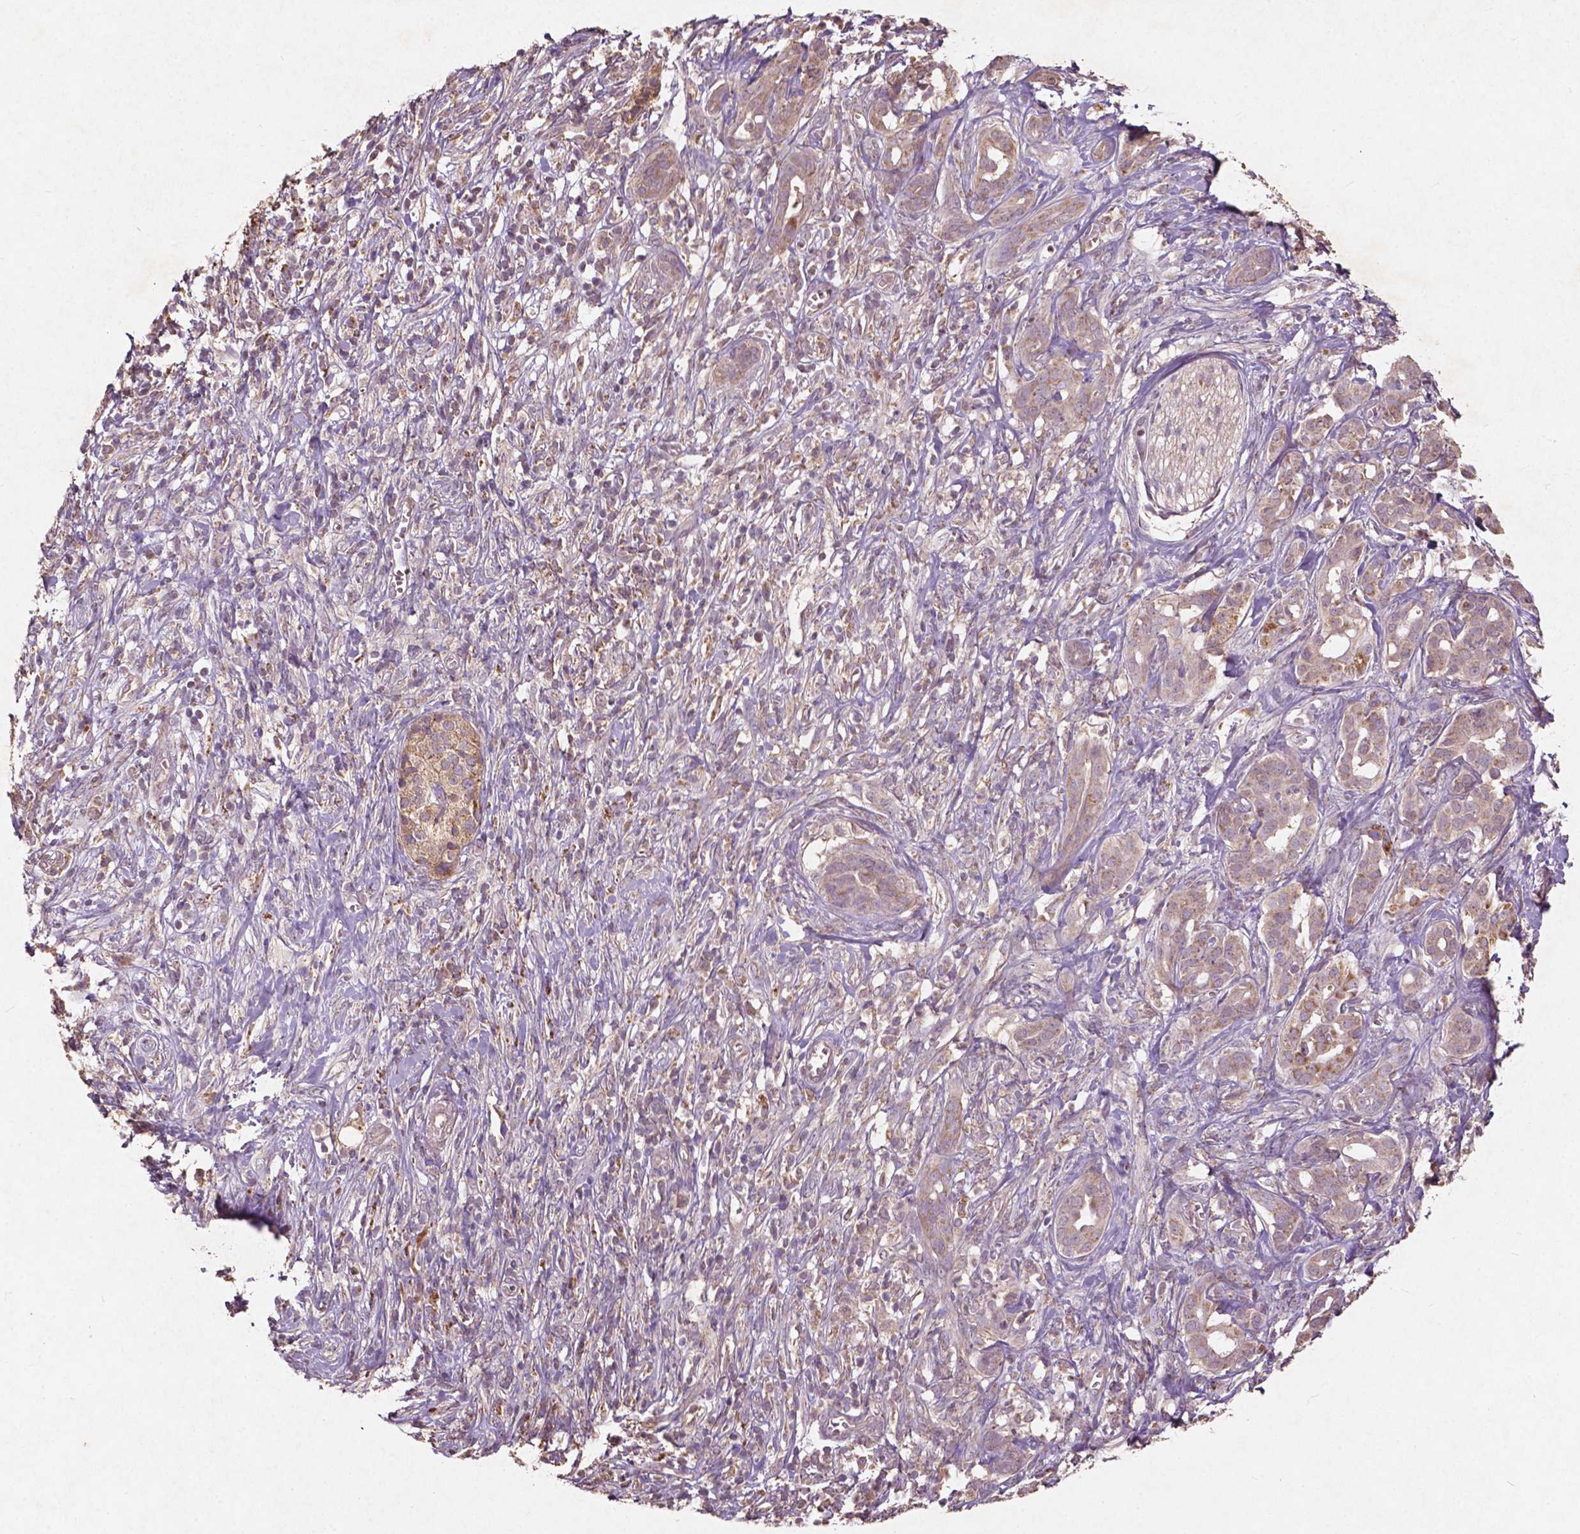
{"staining": {"intensity": "weak", "quantity": ">75%", "location": "cytoplasmic/membranous"}, "tissue": "pancreatic cancer", "cell_type": "Tumor cells", "image_type": "cancer", "snomed": [{"axis": "morphology", "description": "Adenocarcinoma, NOS"}, {"axis": "topography", "description": "Pancreas"}], "caption": "Immunohistochemical staining of pancreatic adenocarcinoma displays low levels of weak cytoplasmic/membranous positivity in about >75% of tumor cells.", "gene": "ST6GALNAC5", "patient": {"sex": "male", "age": 61}}